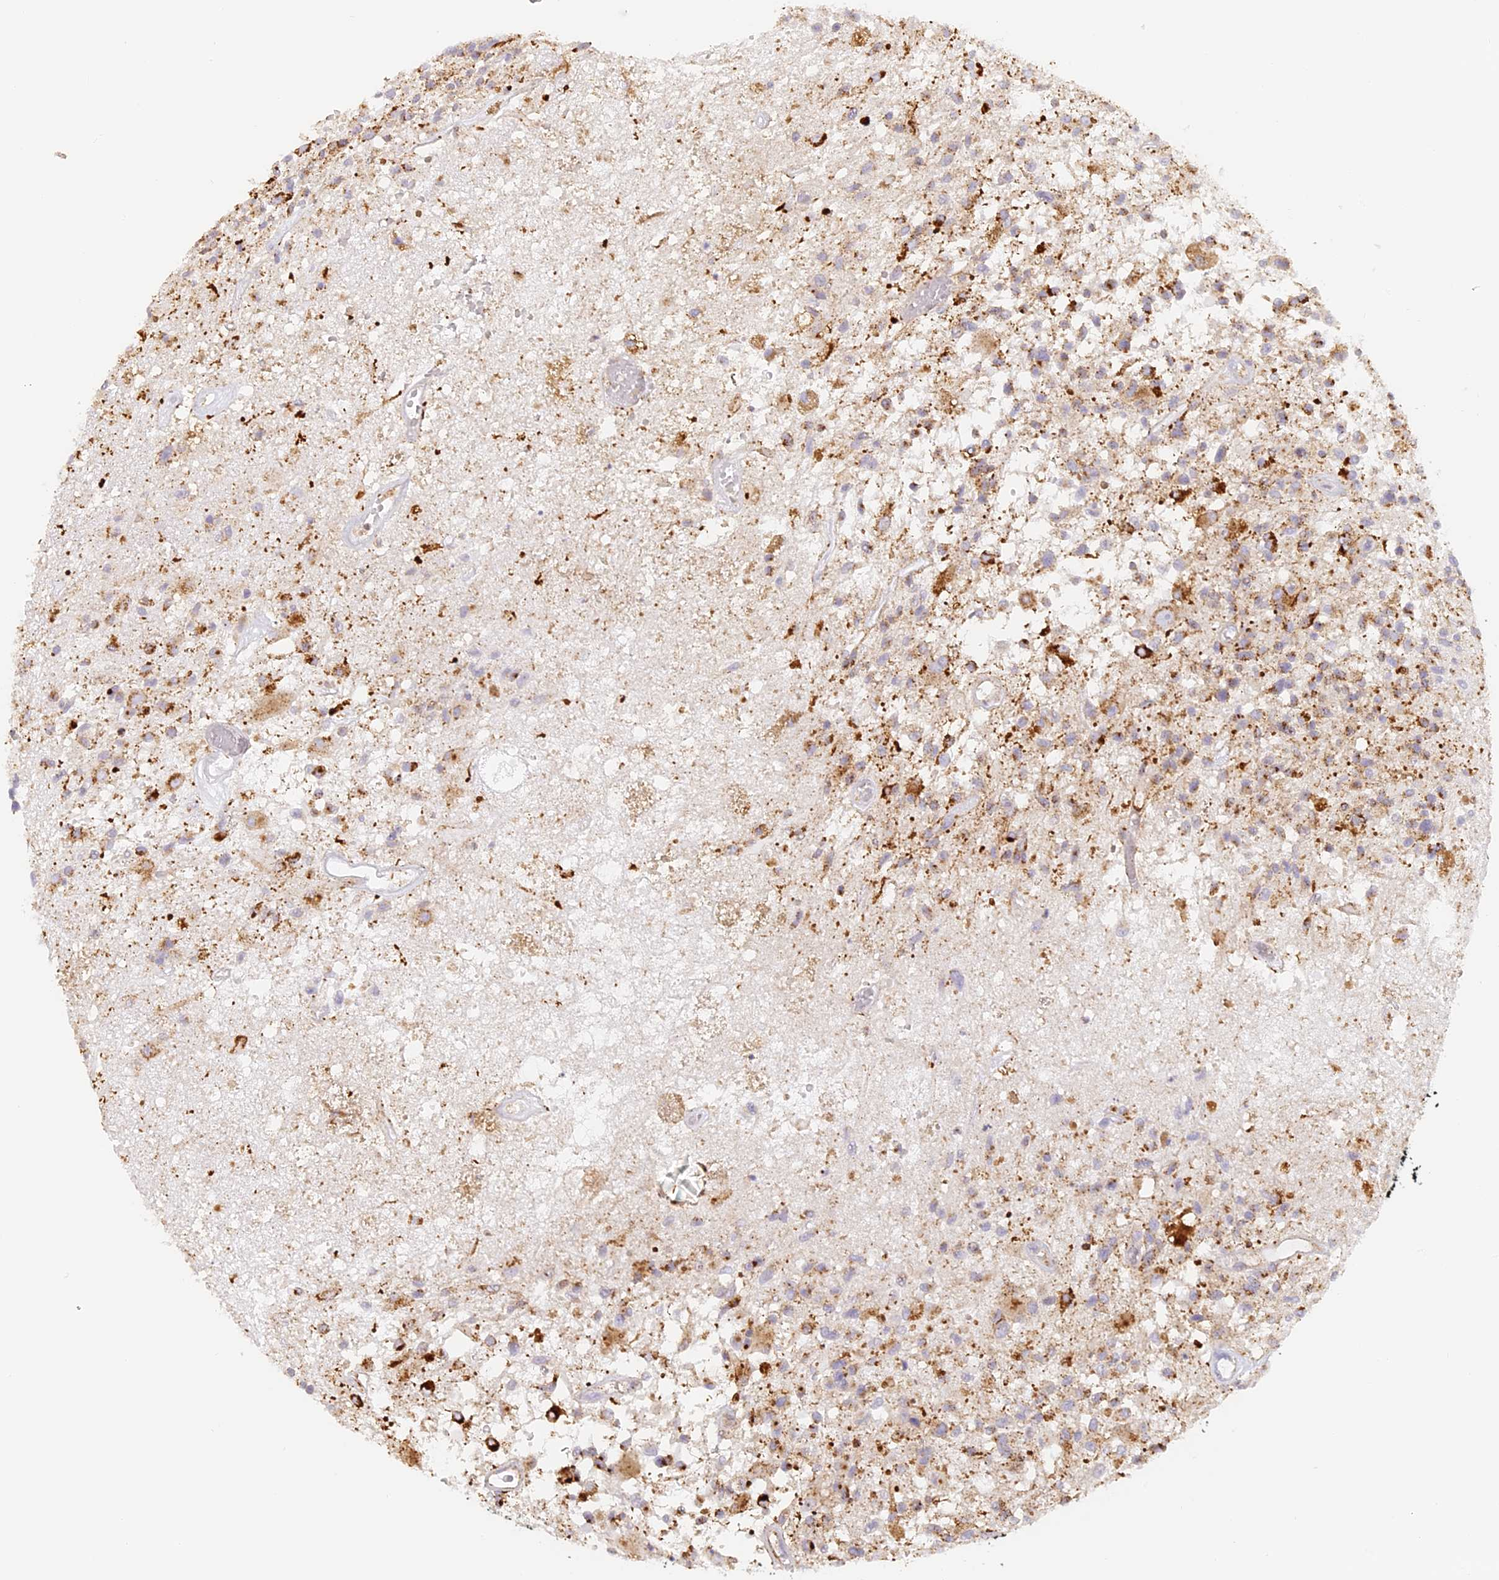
{"staining": {"intensity": "moderate", "quantity": "25%-75%", "location": "cytoplasmic/membranous"}, "tissue": "glioma", "cell_type": "Tumor cells", "image_type": "cancer", "snomed": [{"axis": "morphology", "description": "Glioma, malignant, High grade"}, {"axis": "morphology", "description": "Glioblastoma, NOS"}, {"axis": "topography", "description": "Brain"}], "caption": "Glioblastoma was stained to show a protein in brown. There is medium levels of moderate cytoplasmic/membranous expression in approximately 25%-75% of tumor cells.", "gene": "LAMP2", "patient": {"sex": "male", "age": 60}}